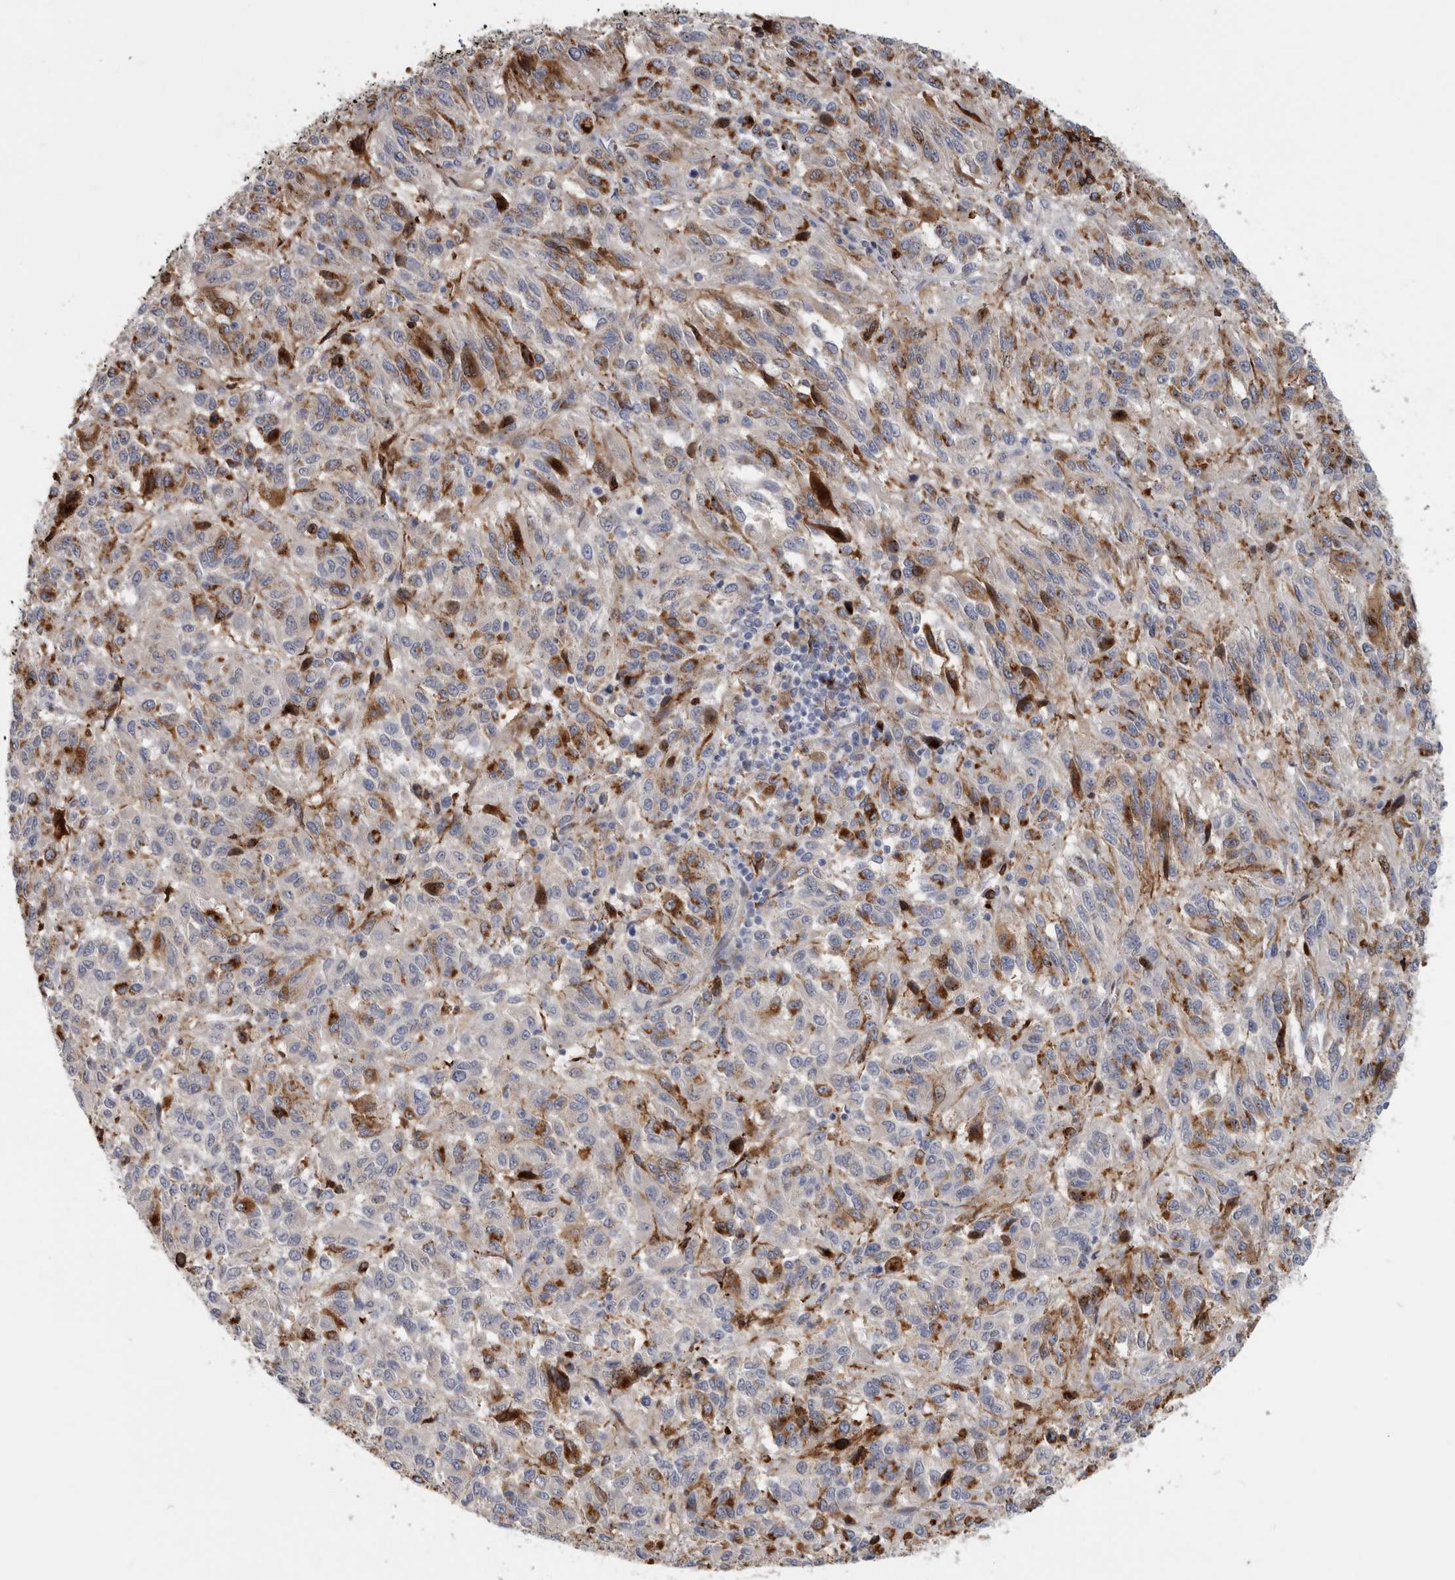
{"staining": {"intensity": "moderate", "quantity": "25%-75%", "location": "cytoplasmic/membranous"}, "tissue": "melanoma", "cell_type": "Tumor cells", "image_type": "cancer", "snomed": [{"axis": "morphology", "description": "Malignant melanoma, Metastatic site"}, {"axis": "topography", "description": "Lung"}], "caption": "Immunohistochemical staining of human melanoma displays moderate cytoplasmic/membranous protein positivity in approximately 25%-75% of tumor cells. The protein is shown in brown color, while the nuclei are stained blue.", "gene": "DNAJC24", "patient": {"sex": "male", "age": 64}}